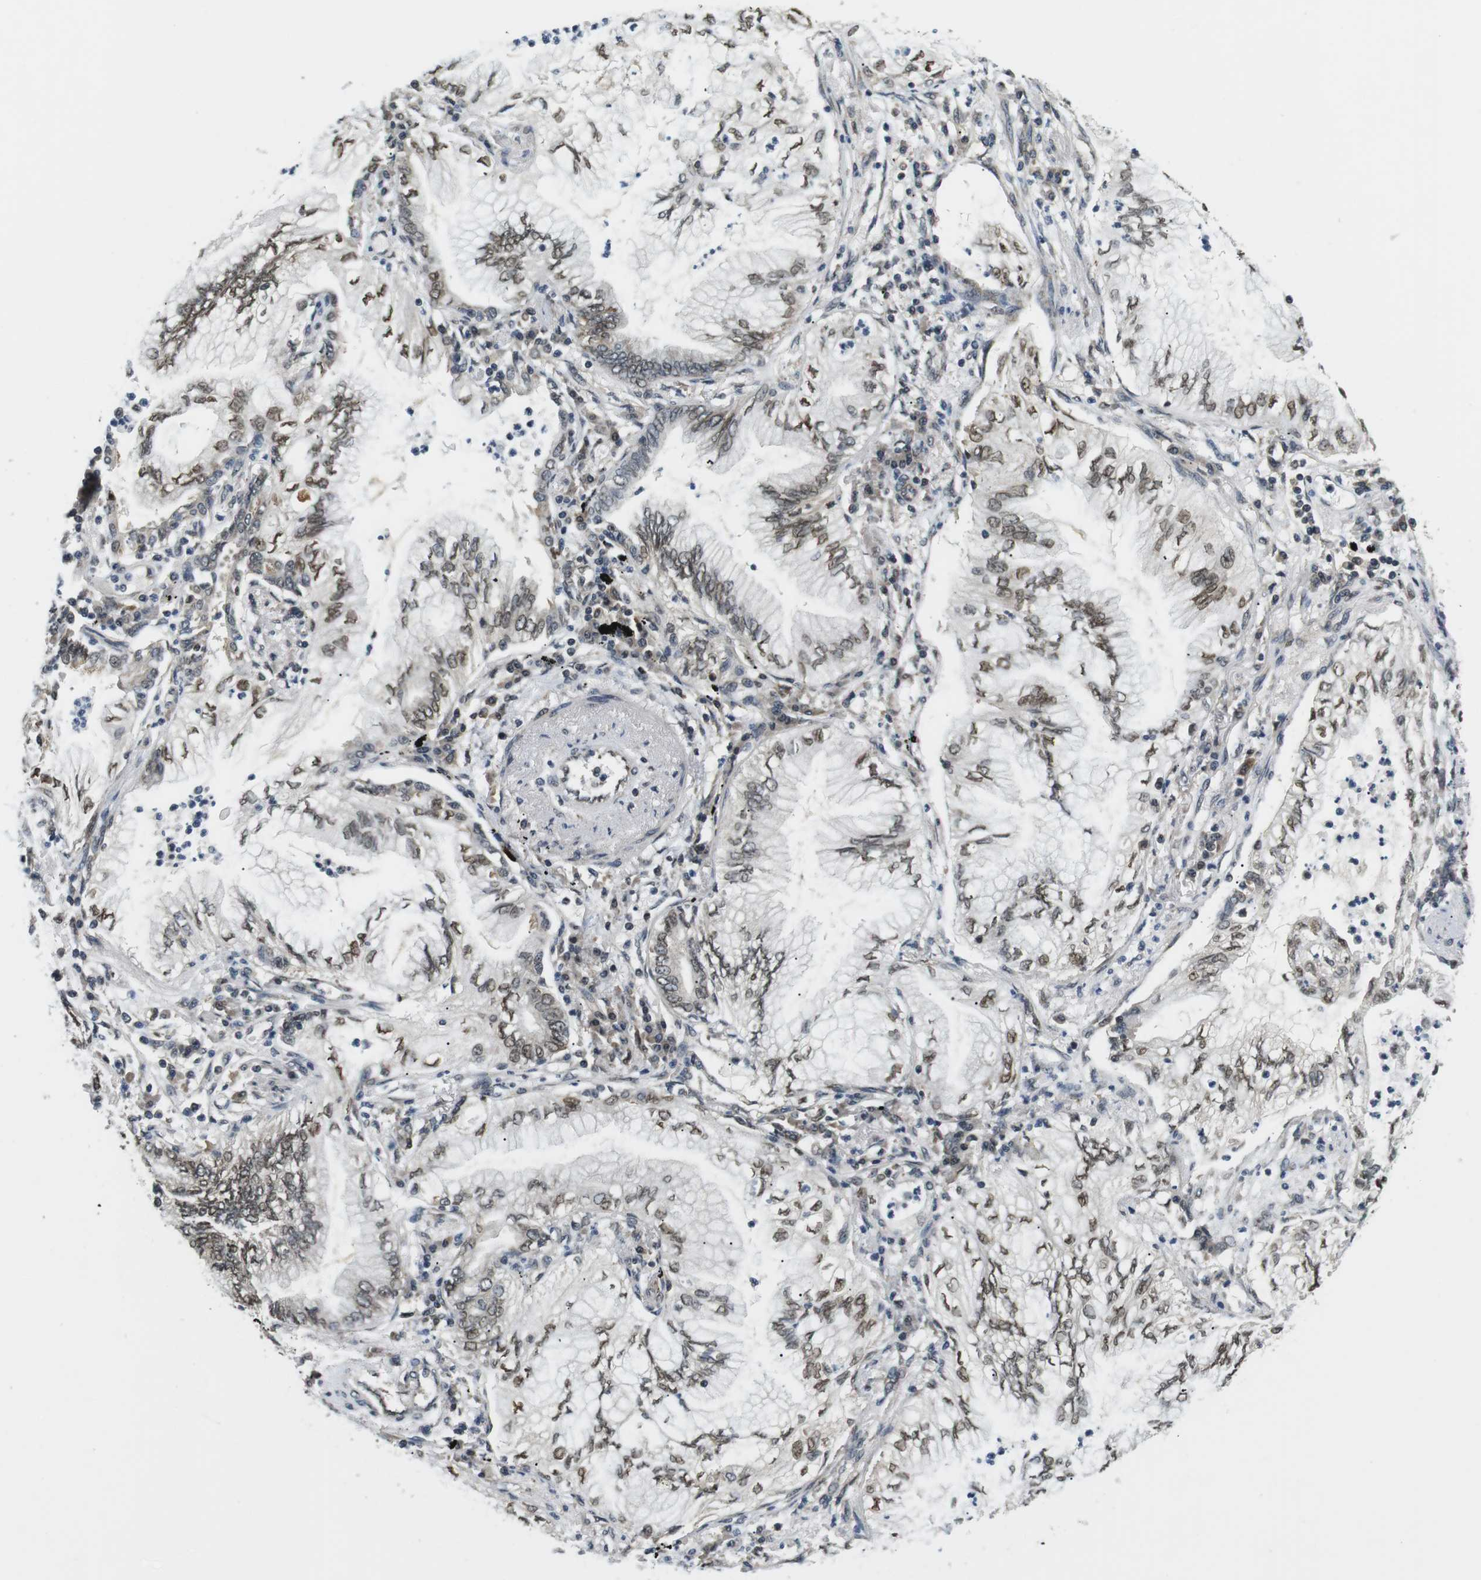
{"staining": {"intensity": "weak", "quantity": ">75%", "location": "nuclear"}, "tissue": "lung cancer", "cell_type": "Tumor cells", "image_type": "cancer", "snomed": [{"axis": "morphology", "description": "Normal tissue, NOS"}, {"axis": "morphology", "description": "Adenocarcinoma, NOS"}, {"axis": "topography", "description": "Bronchus"}, {"axis": "topography", "description": "Lung"}], "caption": "This is an image of immunohistochemistry staining of lung cancer, which shows weak staining in the nuclear of tumor cells.", "gene": "CSNK2B", "patient": {"sex": "female", "age": 70}}